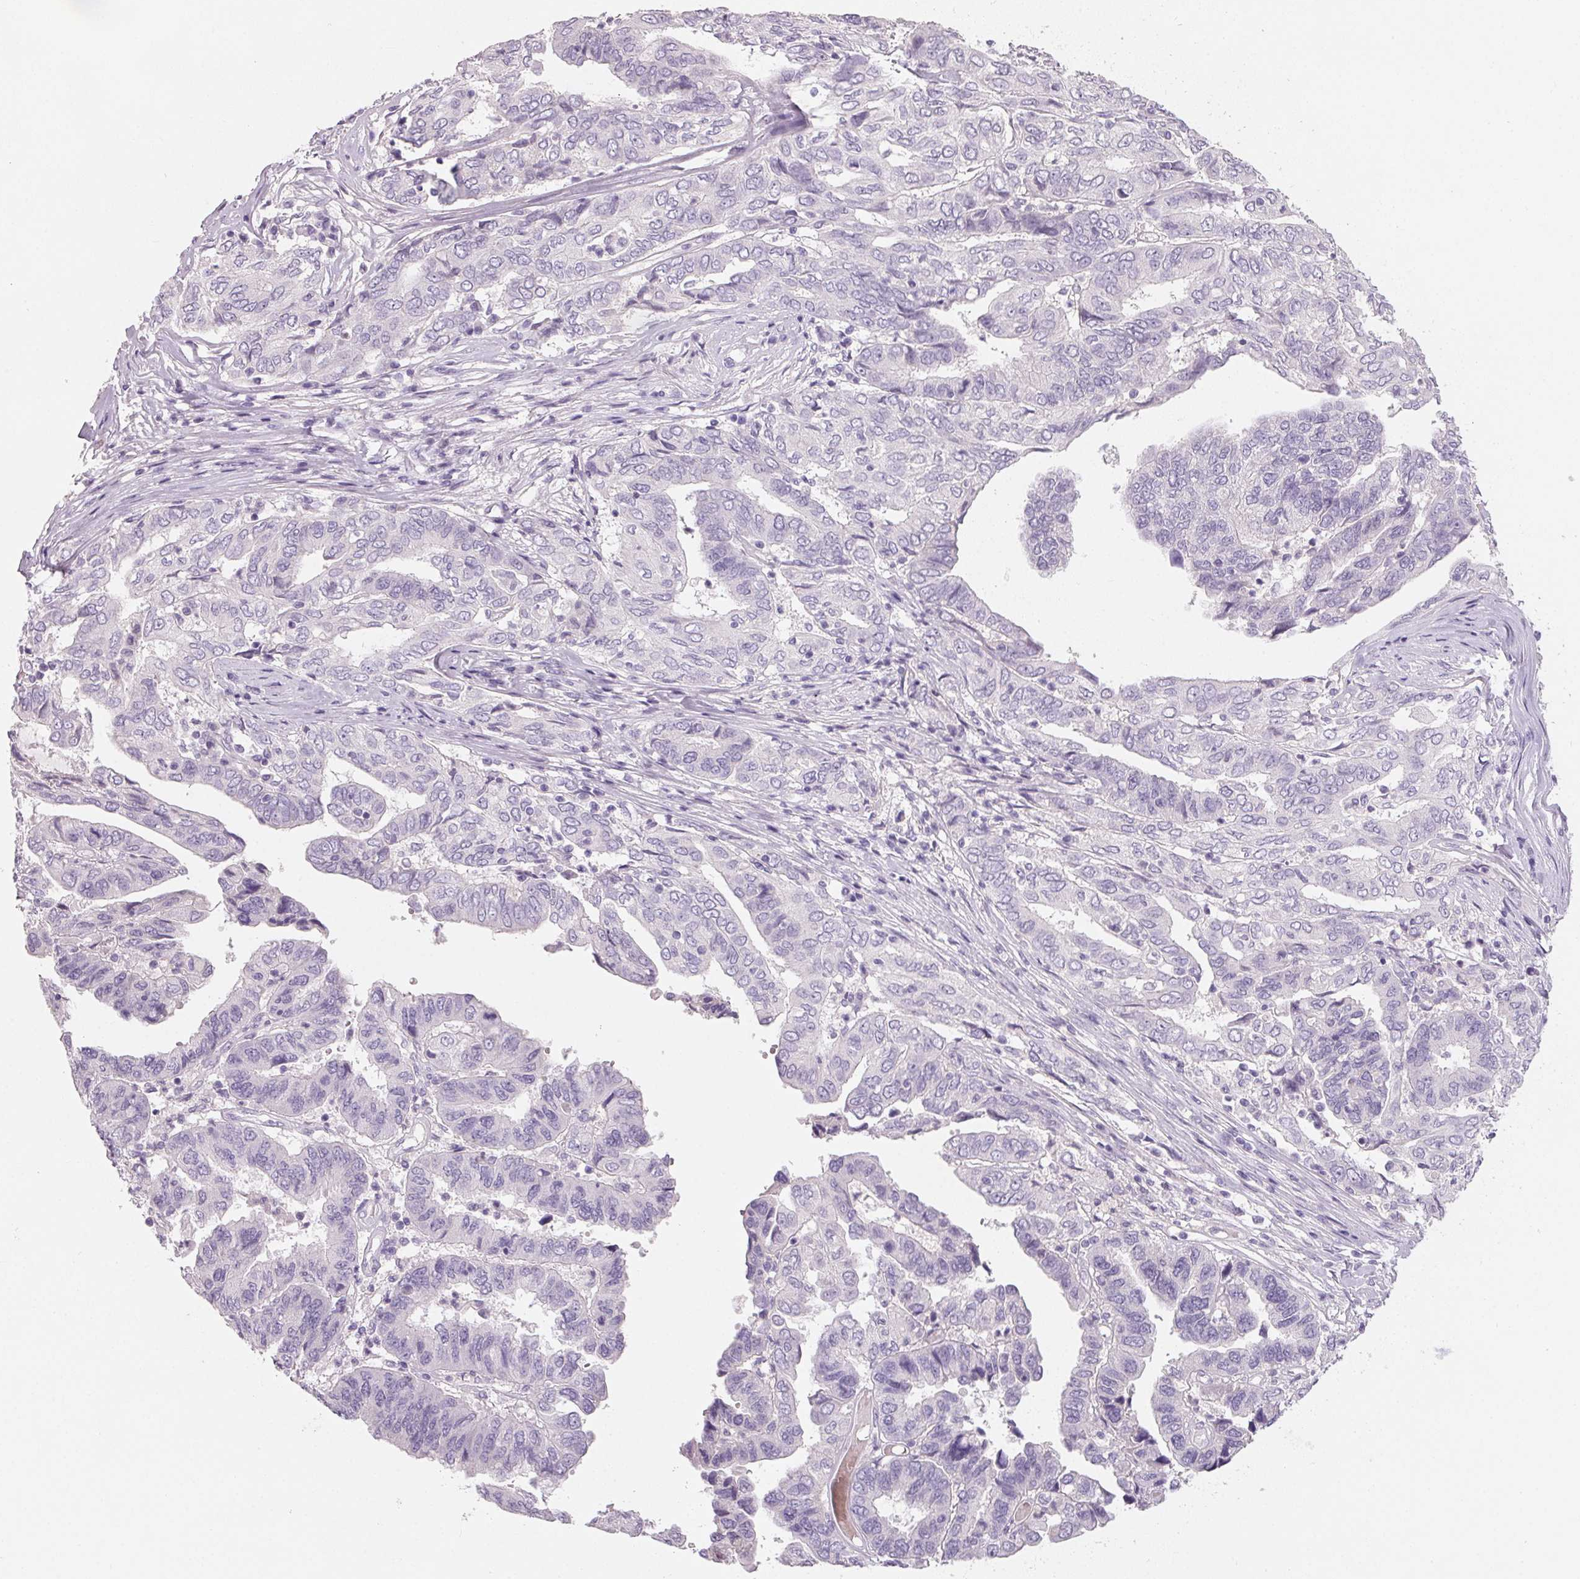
{"staining": {"intensity": "negative", "quantity": "none", "location": "none"}, "tissue": "ovarian cancer", "cell_type": "Tumor cells", "image_type": "cancer", "snomed": [{"axis": "morphology", "description": "Cystadenocarcinoma, serous, NOS"}, {"axis": "topography", "description": "Ovary"}], "caption": "High magnification brightfield microscopy of serous cystadenocarcinoma (ovarian) stained with DAB (brown) and counterstained with hematoxylin (blue): tumor cells show no significant positivity.", "gene": "HSD17B1", "patient": {"sex": "female", "age": 79}}